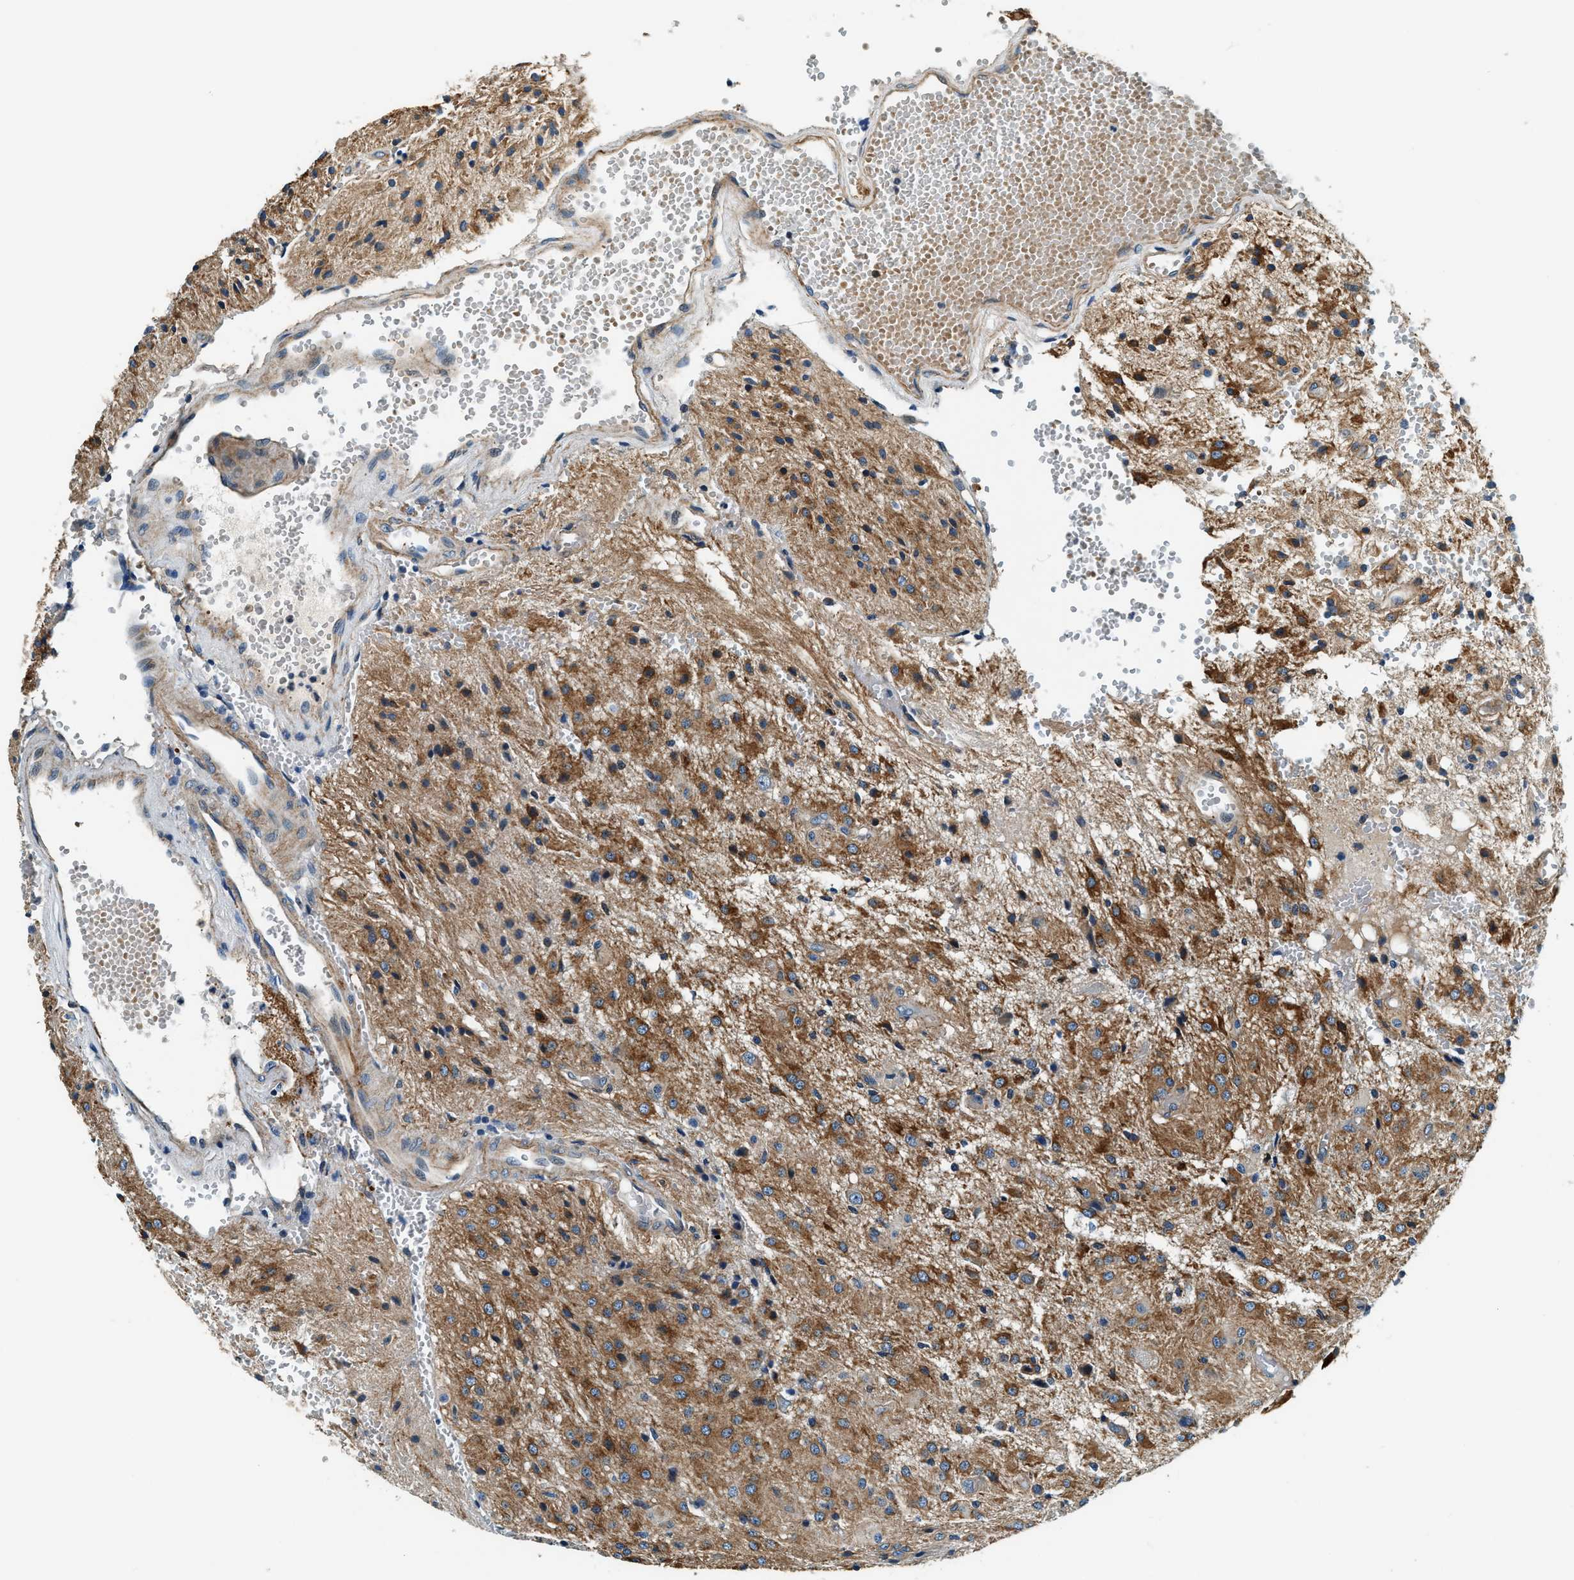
{"staining": {"intensity": "moderate", "quantity": ">75%", "location": "cytoplasmic/membranous"}, "tissue": "glioma", "cell_type": "Tumor cells", "image_type": "cancer", "snomed": [{"axis": "morphology", "description": "Glioma, malignant, High grade"}, {"axis": "topography", "description": "Brain"}], "caption": "Human glioma stained with a brown dye shows moderate cytoplasmic/membranous positive staining in approximately >75% of tumor cells.", "gene": "C2orf66", "patient": {"sex": "female", "age": 59}}